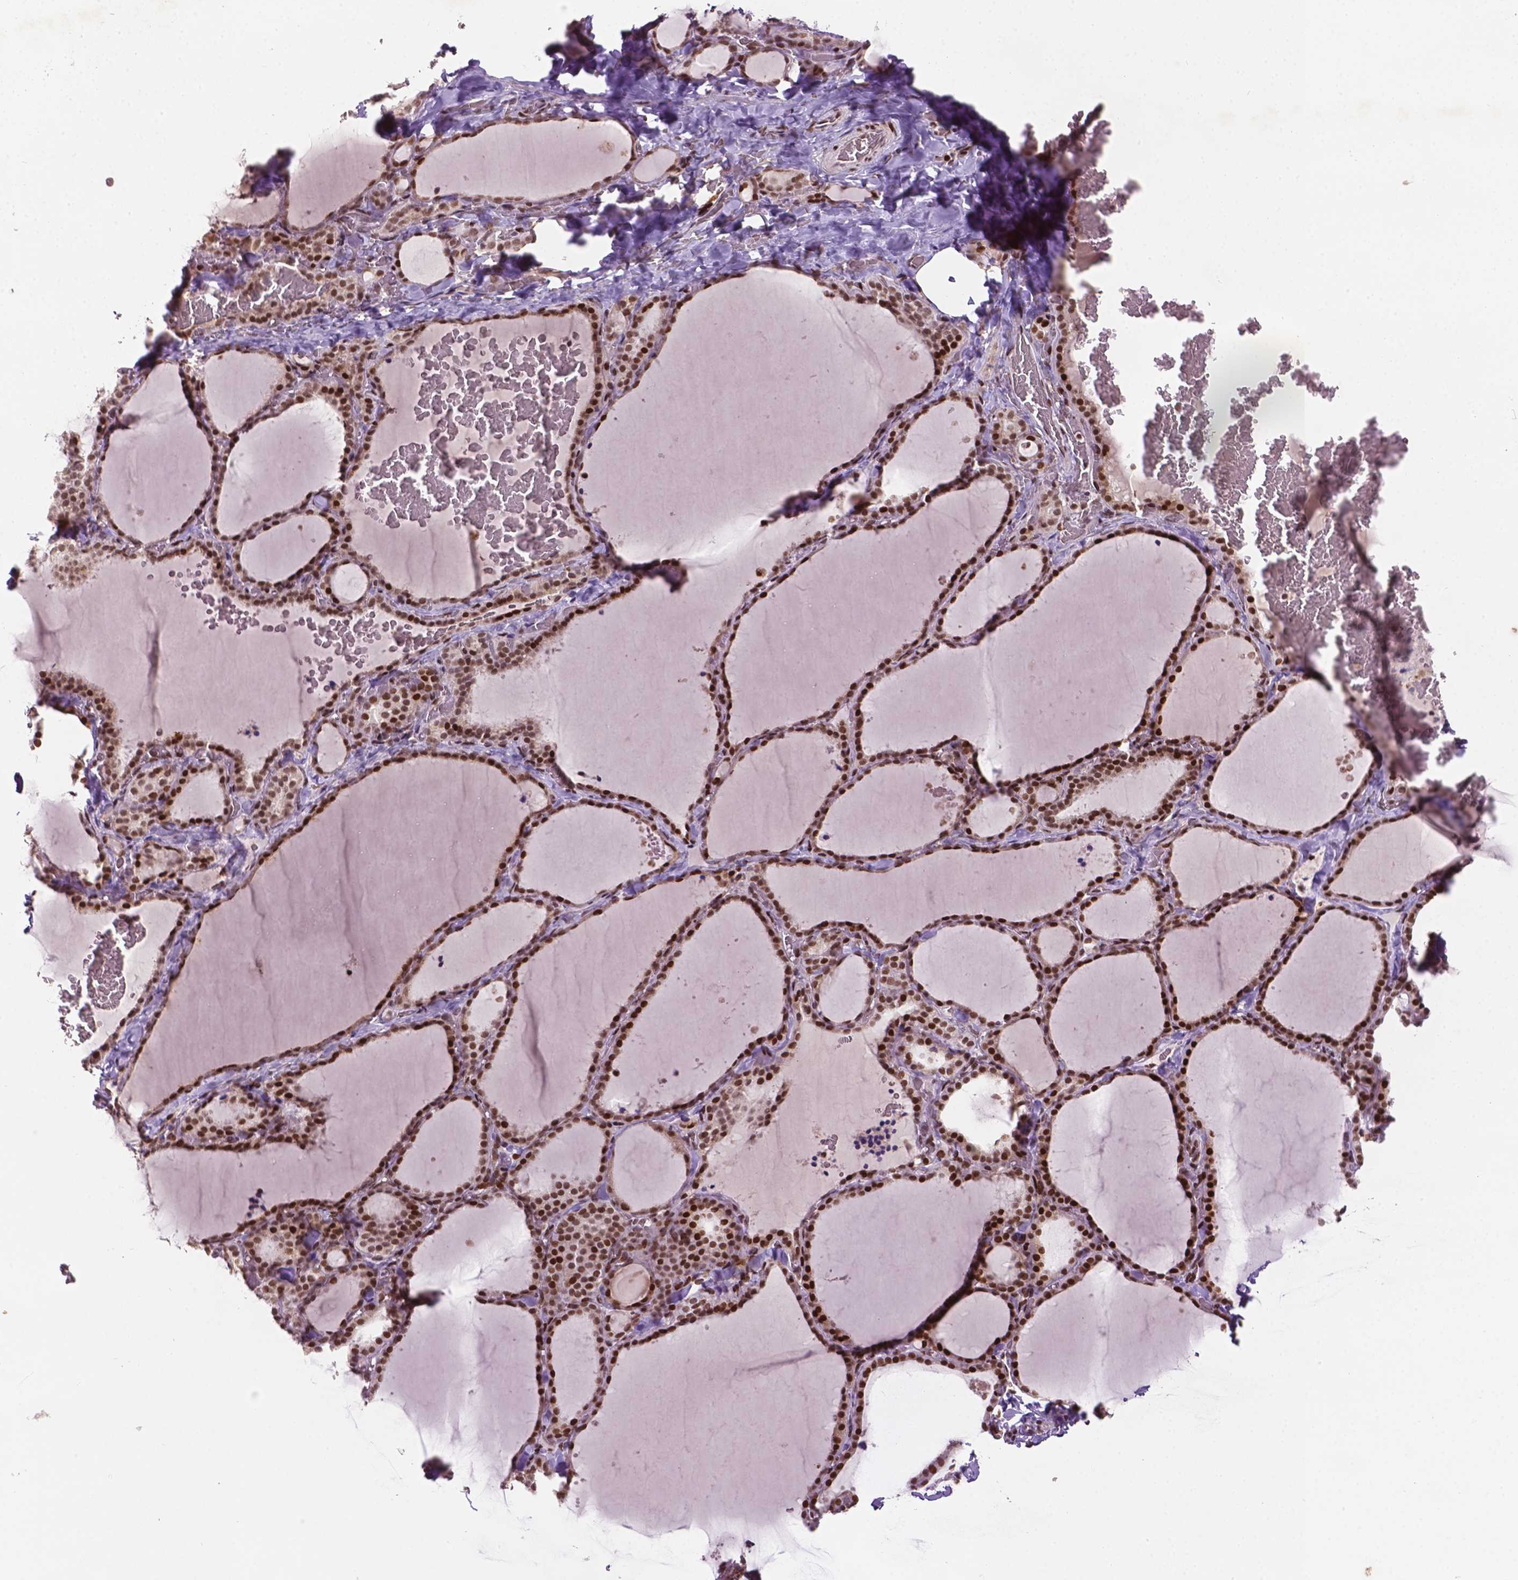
{"staining": {"intensity": "strong", "quantity": ">75%", "location": "nuclear"}, "tissue": "thyroid gland", "cell_type": "Glandular cells", "image_type": "normal", "snomed": [{"axis": "morphology", "description": "Normal tissue, NOS"}, {"axis": "topography", "description": "Thyroid gland"}], "caption": "Immunohistochemical staining of unremarkable thyroid gland demonstrates strong nuclear protein expression in approximately >75% of glandular cells.", "gene": "ZNF41", "patient": {"sex": "female", "age": 22}}